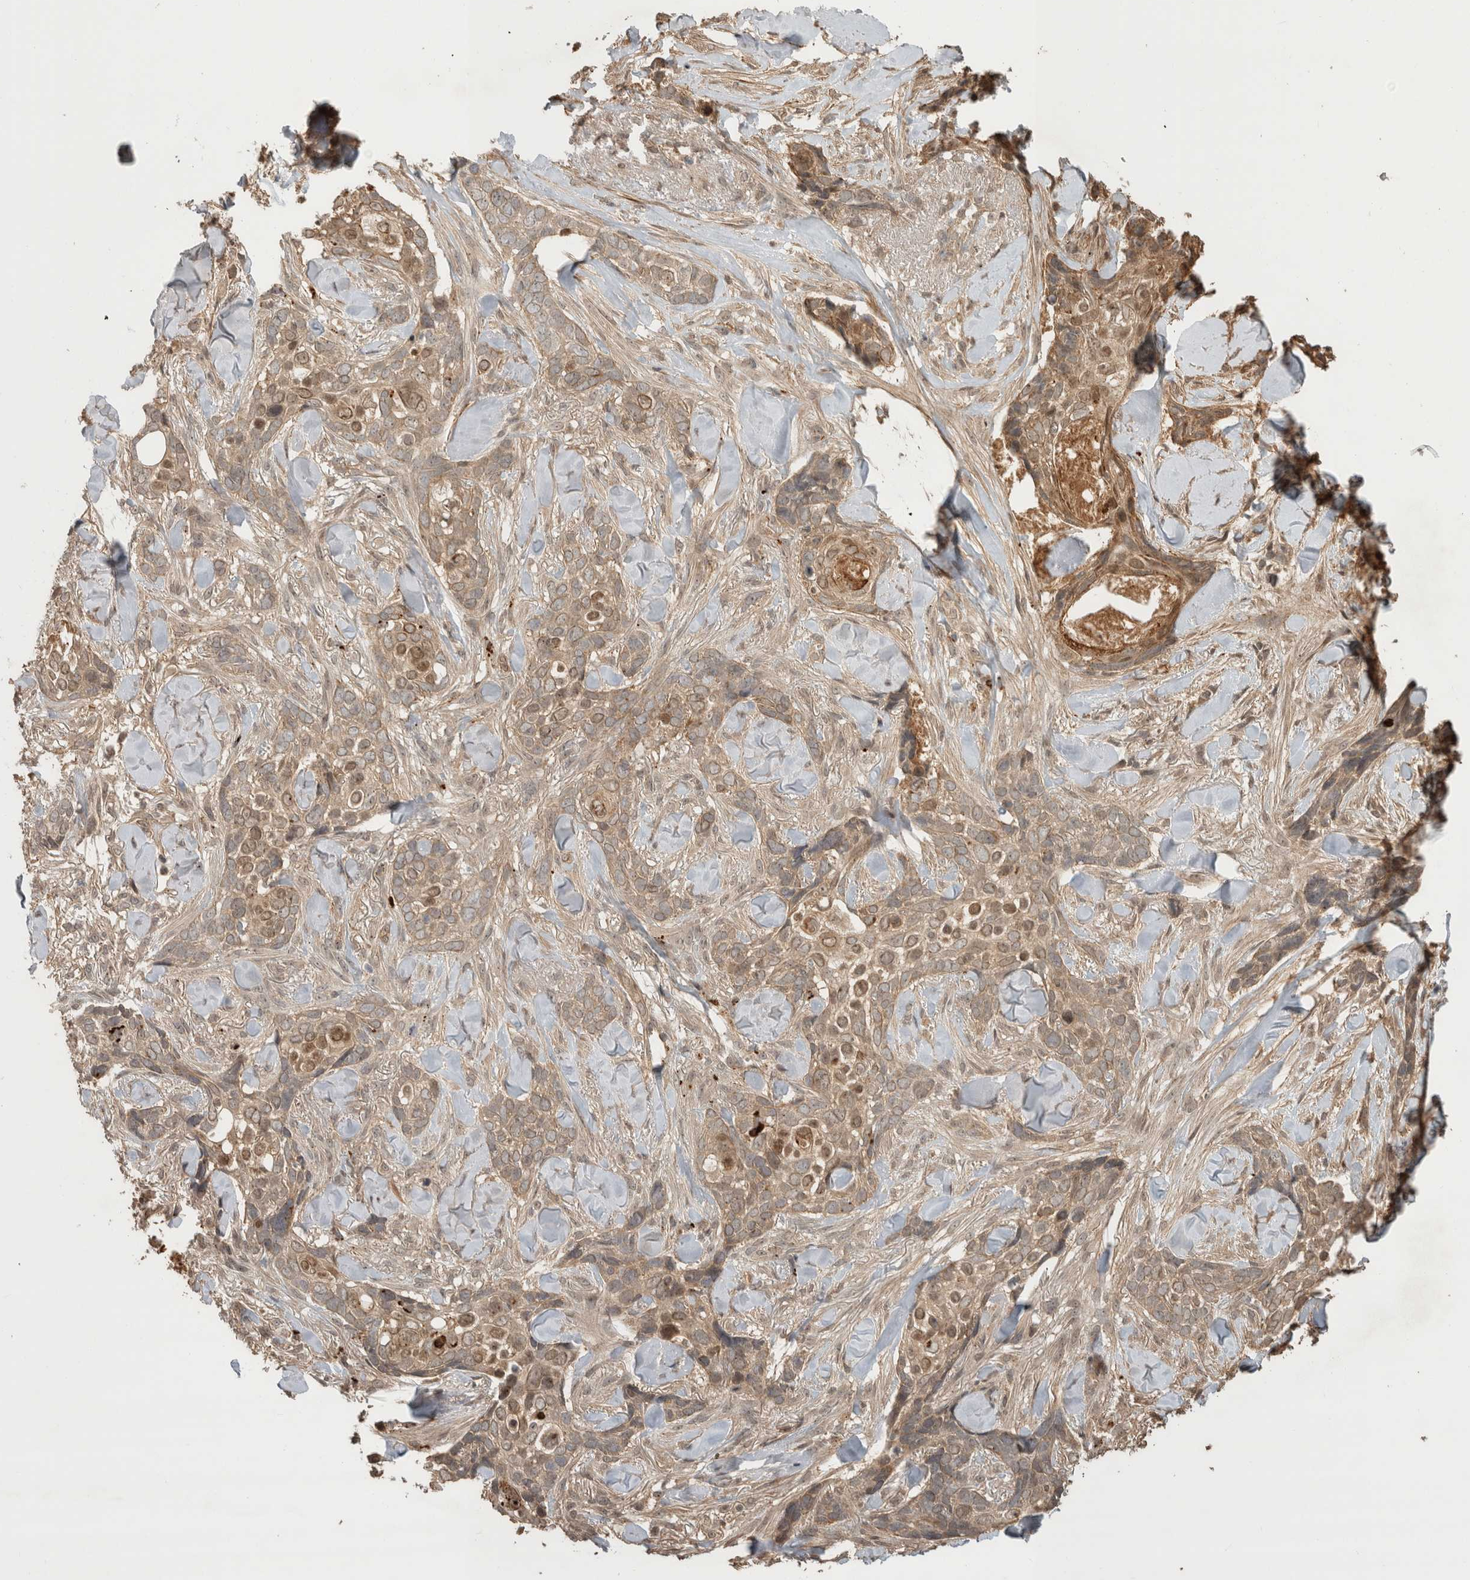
{"staining": {"intensity": "moderate", "quantity": "25%-75%", "location": "cytoplasmic/membranous,nuclear"}, "tissue": "skin cancer", "cell_type": "Tumor cells", "image_type": "cancer", "snomed": [{"axis": "morphology", "description": "Basal cell carcinoma"}, {"axis": "topography", "description": "Skin"}], "caption": "Skin cancer (basal cell carcinoma) tissue displays moderate cytoplasmic/membranous and nuclear staining in approximately 25%-75% of tumor cells, visualized by immunohistochemistry. Ihc stains the protein in brown and the nuclei are stained blue.", "gene": "PITPNC1", "patient": {"sex": "female", "age": 82}}